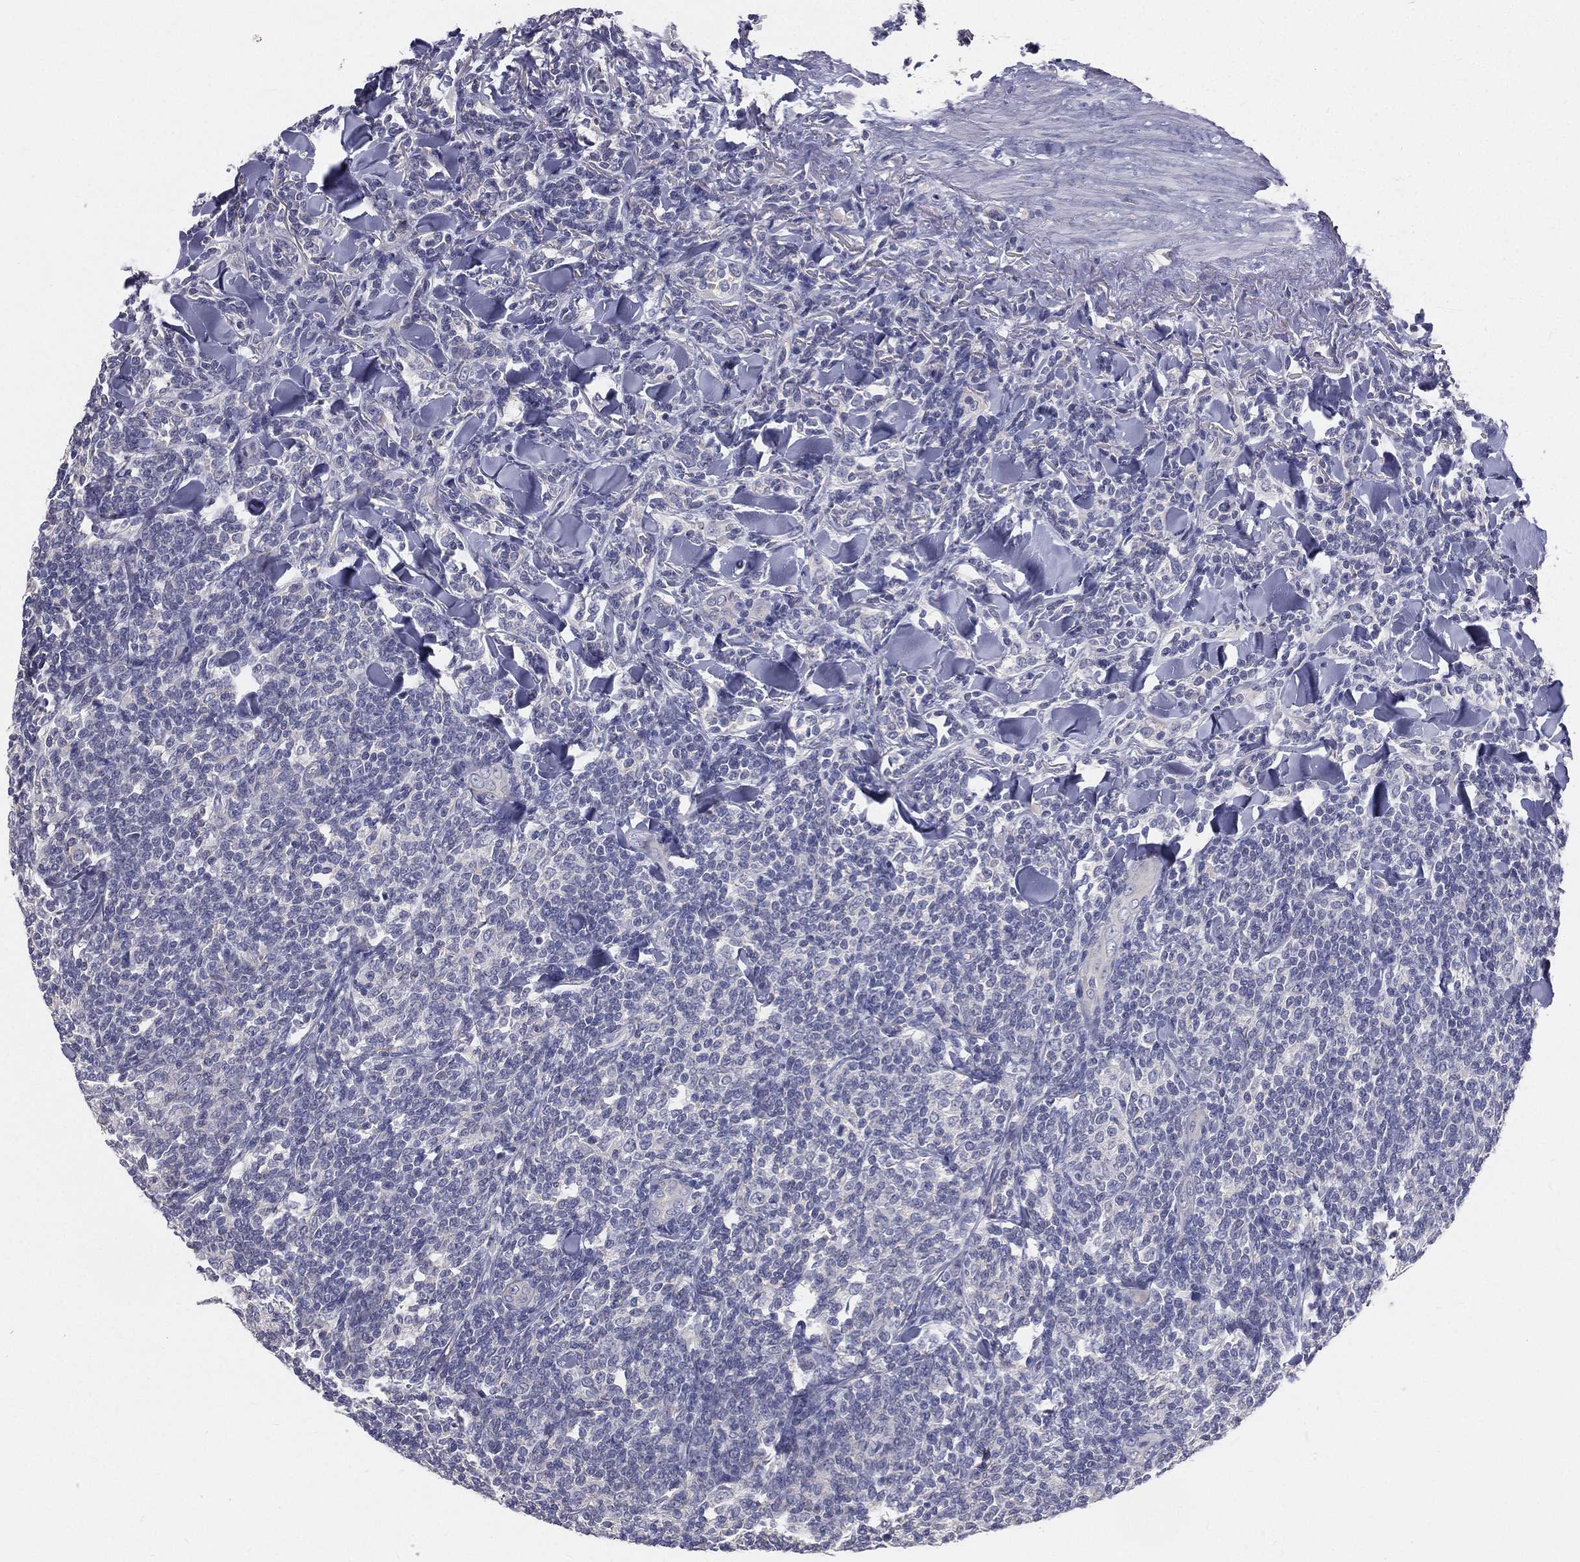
{"staining": {"intensity": "negative", "quantity": "none", "location": "none"}, "tissue": "lymphoma", "cell_type": "Tumor cells", "image_type": "cancer", "snomed": [{"axis": "morphology", "description": "Malignant lymphoma, non-Hodgkin's type, Low grade"}, {"axis": "topography", "description": "Lymph node"}], "caption": "Tumor cells show no significant expression in malignant lymphoma, non-Hodgkin's type (low-grade).", "gene": "MUC13", "patient": {"sex": "female", "age": 56}}